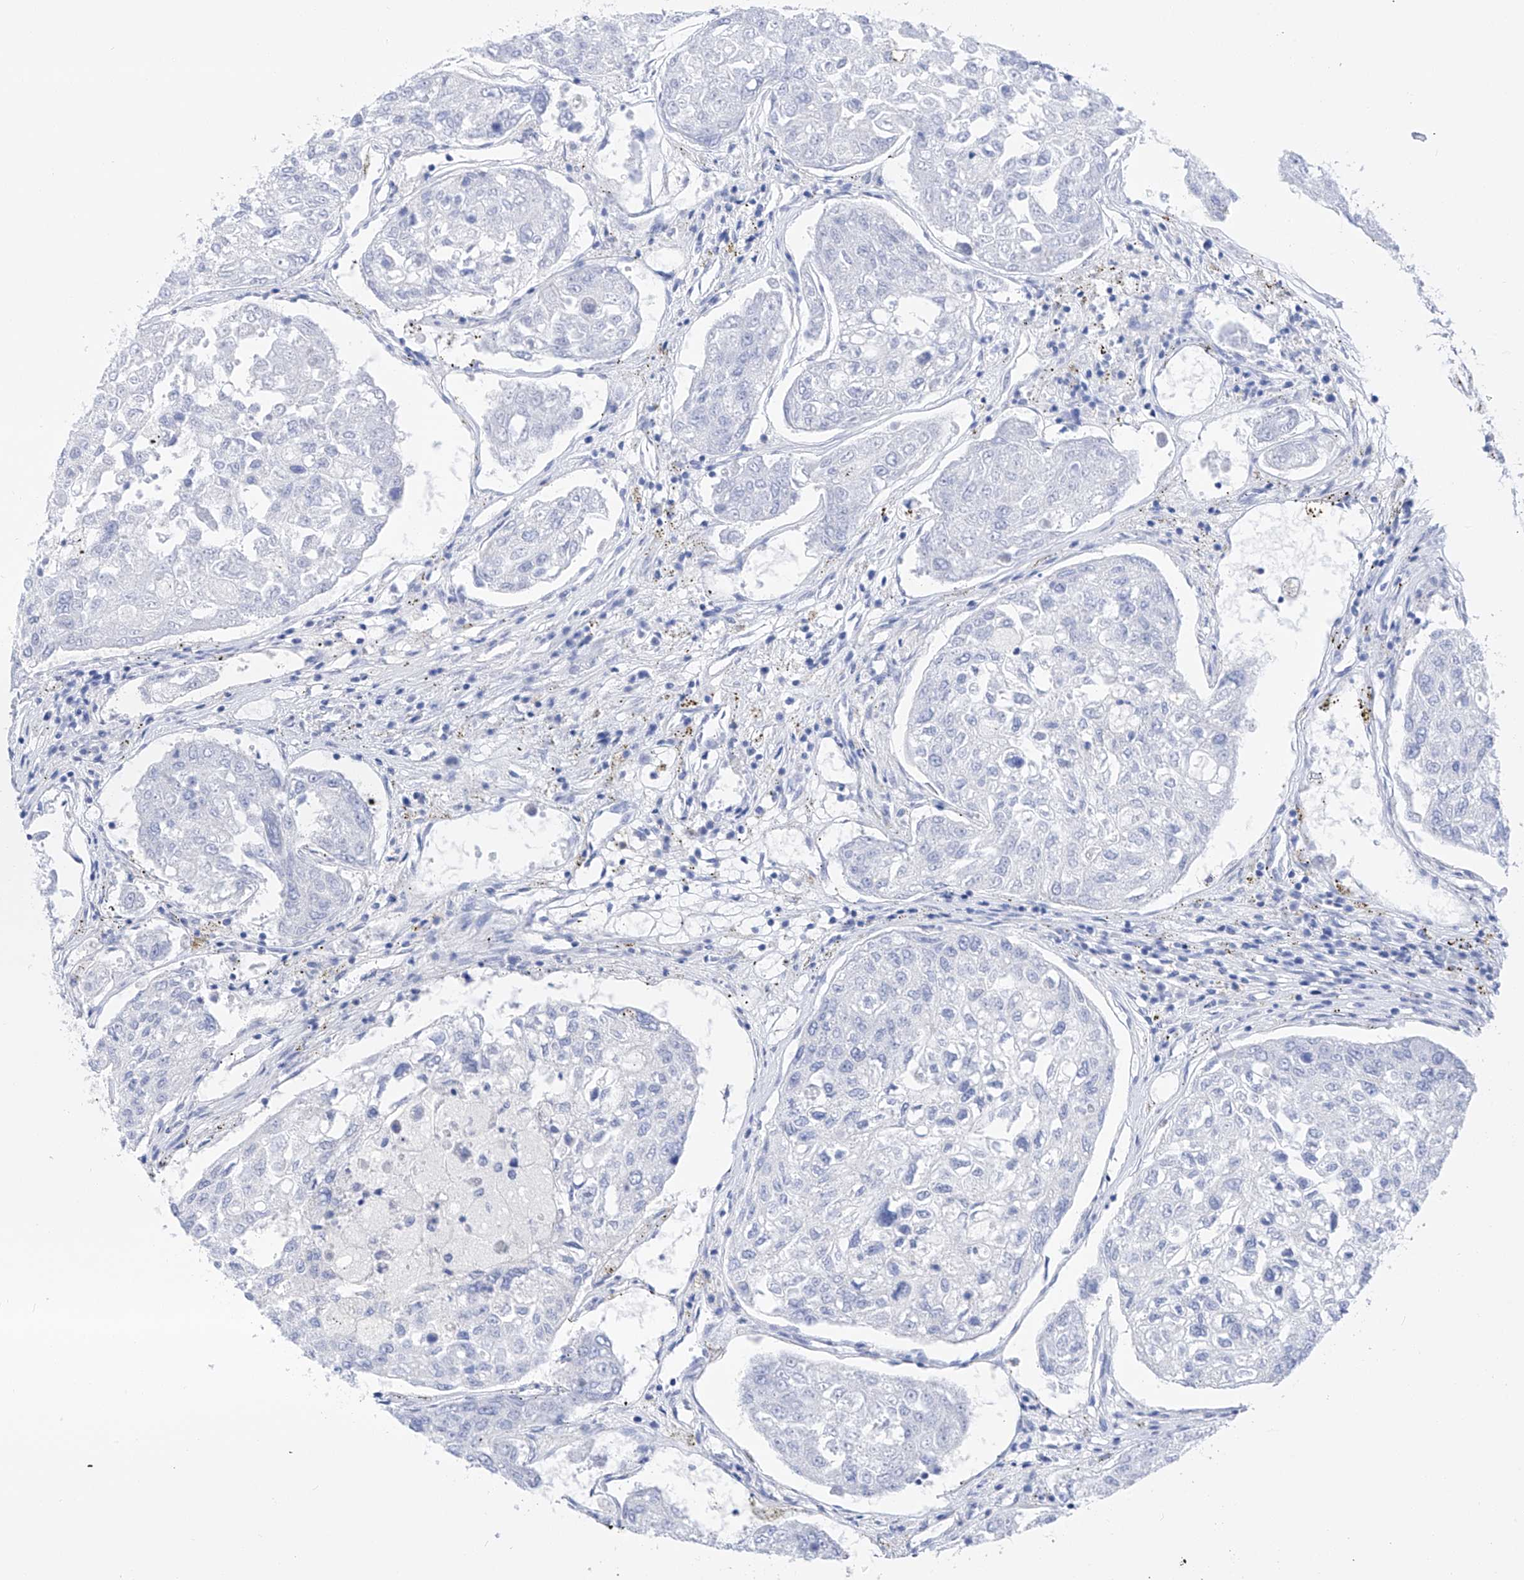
{"staining": {"intensity": "negative", "quantity": "none", "location": "none"}, "tissue": "urothelial cancer", "cell_type": "Tumor cells", "image_type": "cancer", "snomed": [{"axis": "morphology", "description": "Urothelial carcinoma, High grade"}, {"axis": "topography", "description": "Lymph node"}, {"axis": "topography", "description": "Urinary bladder"}], "caption": "Immunohistochemistry (IHC) of human urothelial carcinoma (high-grade) displays no positivity in tumor cells. Nuclei are stained in blue.", "gene": "FLG", "patient": {"sex": "male", "age": 51}}